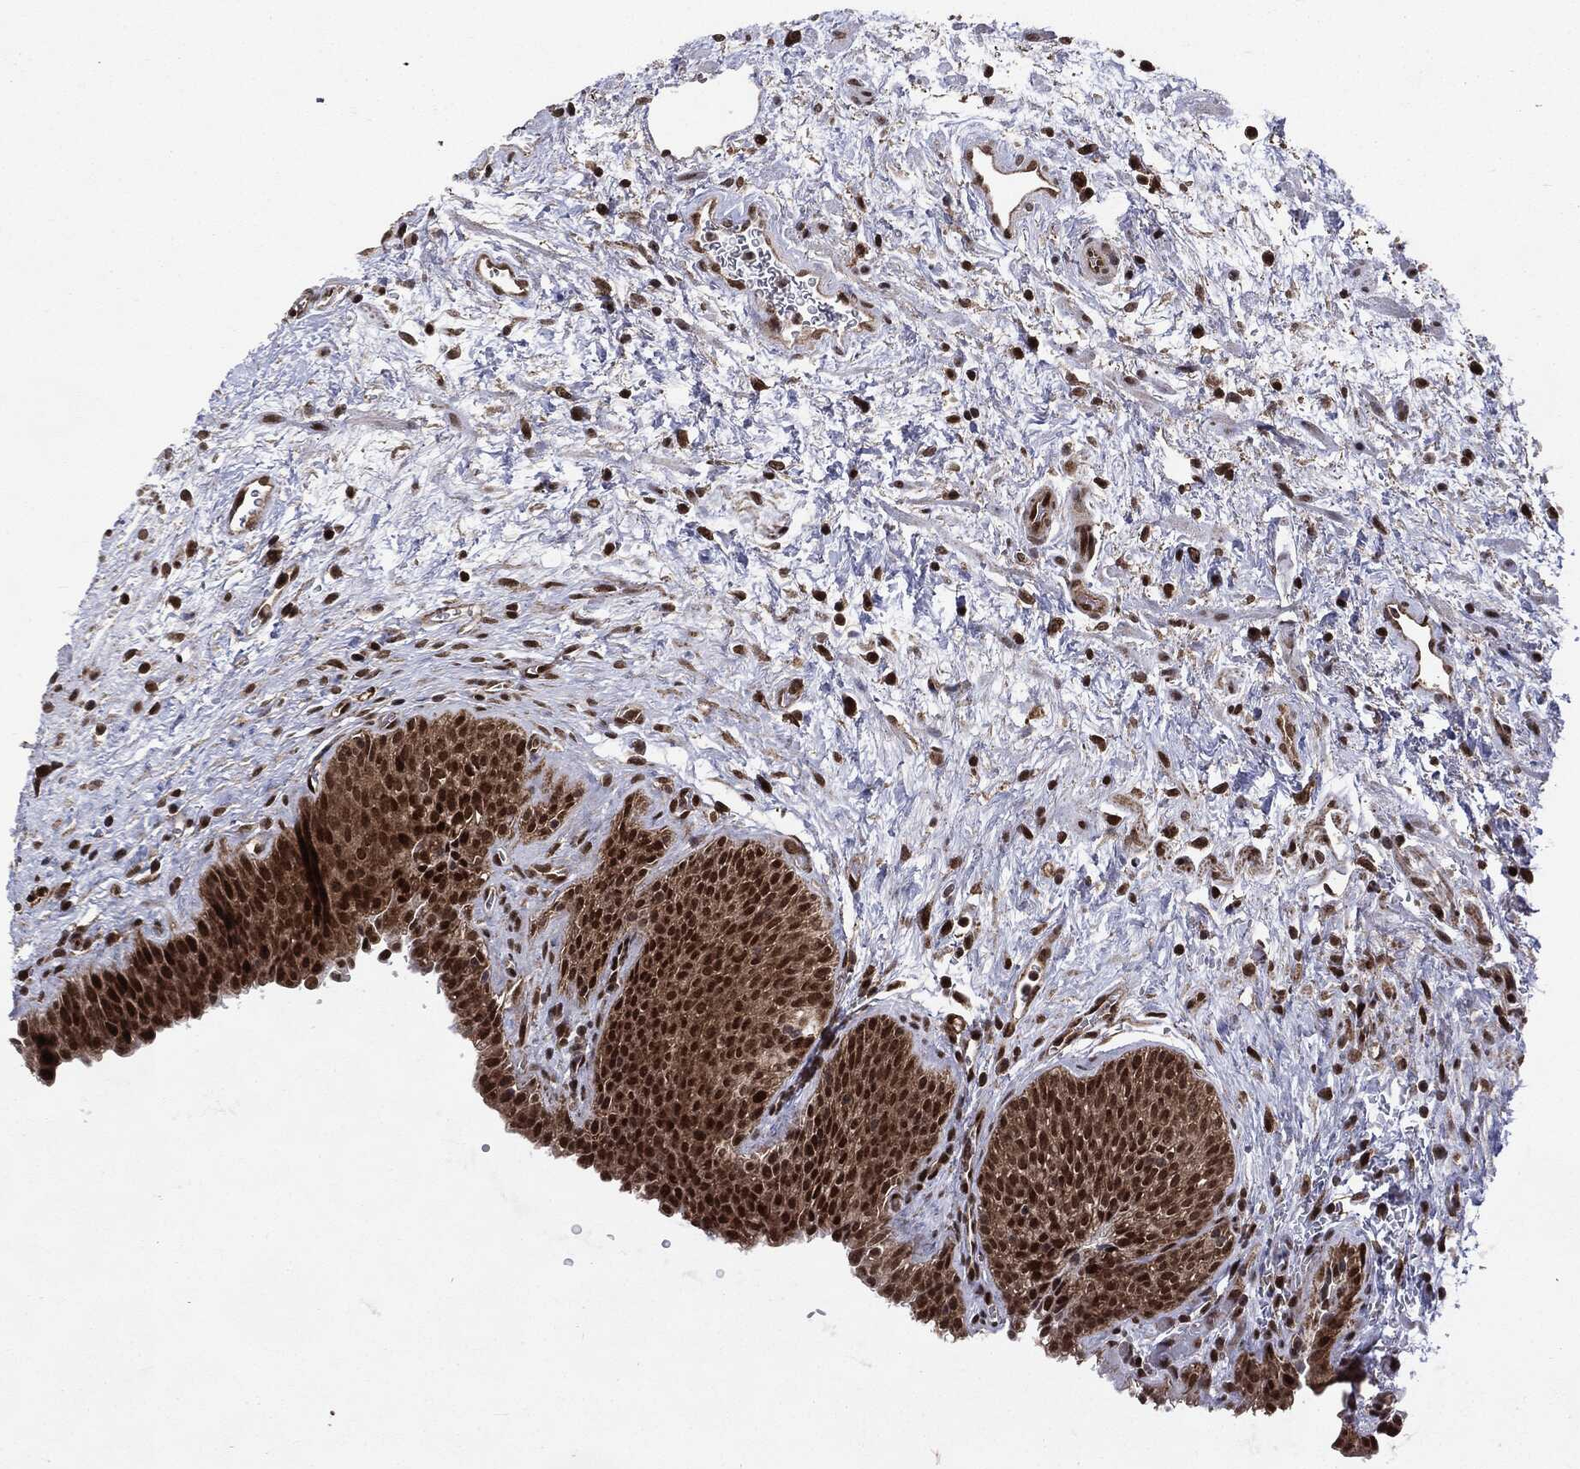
{"staining": {"intensity": "moderate", "quantity": ">75%", "location": "cytoplasmic/membranous,nuclear"}, "tissue": "urinary bladder", "cell_type": "Urothelial cells", "image_type": "normal", "snomed": [{"axis": "morphology", "description": "Normal tissue, NOS"}, {"axis": "topography", "description": "Urinary bladder"}], "caption": "A medium amount of moderate cytoplasmic/membranous,nuclear staining is identified in about >75% of urothelial cells in unremarkable urinary bladder.", "gene": "PTPA", "patient": {"sex": "male", "age": 37}}